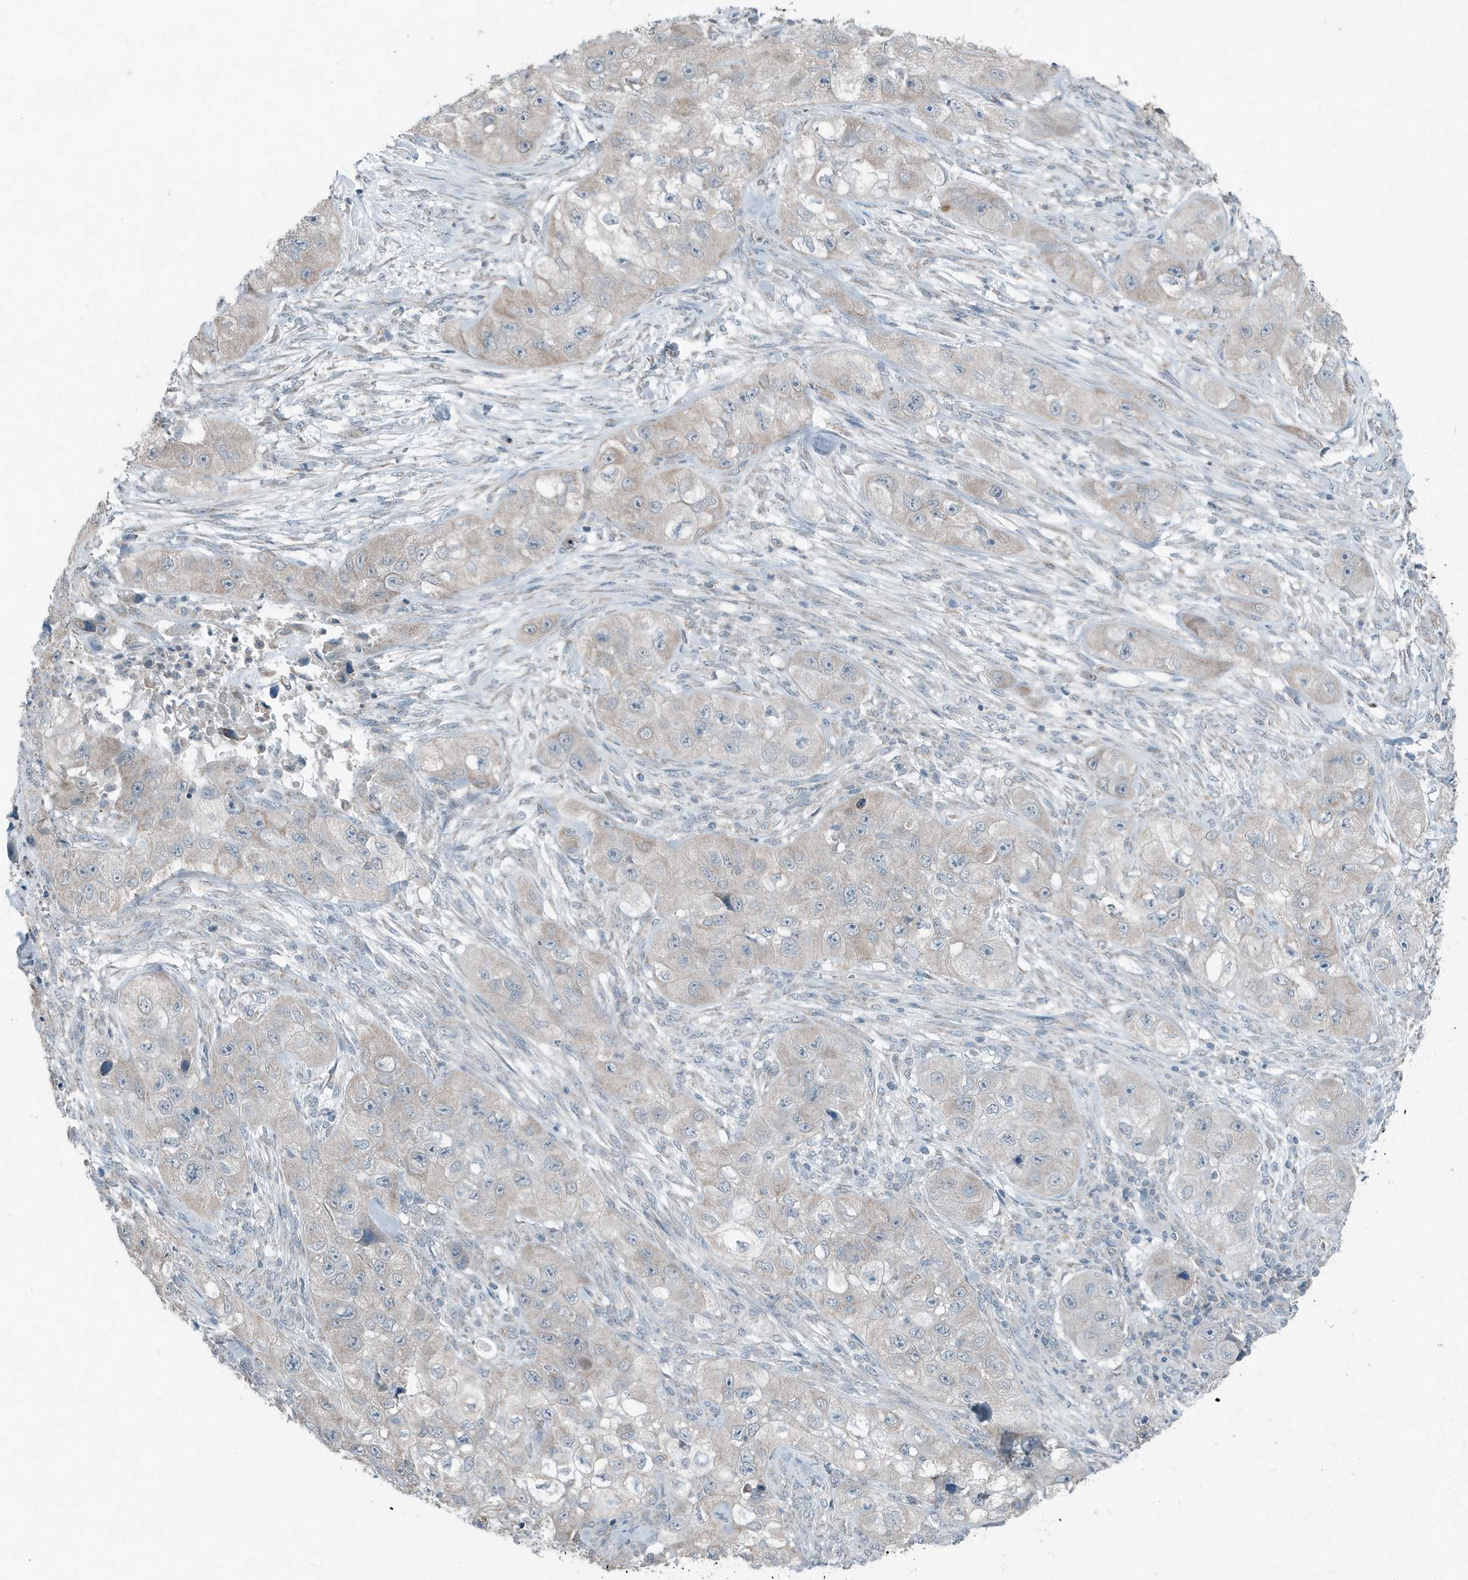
{"staining": {"intensity": "negative", "quantity": "none", "location": "none"}, "tissue": "skin cancer", "cell_type": "Tumor cells", "image_type": "cancer", "snomed": [{"axis": "morphology", "description": "Squamous cell carcinoma, NOS"}, {"axis": "topography", "description": "Skin"}, {"axis": "topography", "description": "Subcutis"}], "caption": "Skin cancer was stained to show a protein in brown. There is no significant positivity in tumor cells.", "gene": "MT-CYB", "patient": {"sex": "male", "age": 73}}